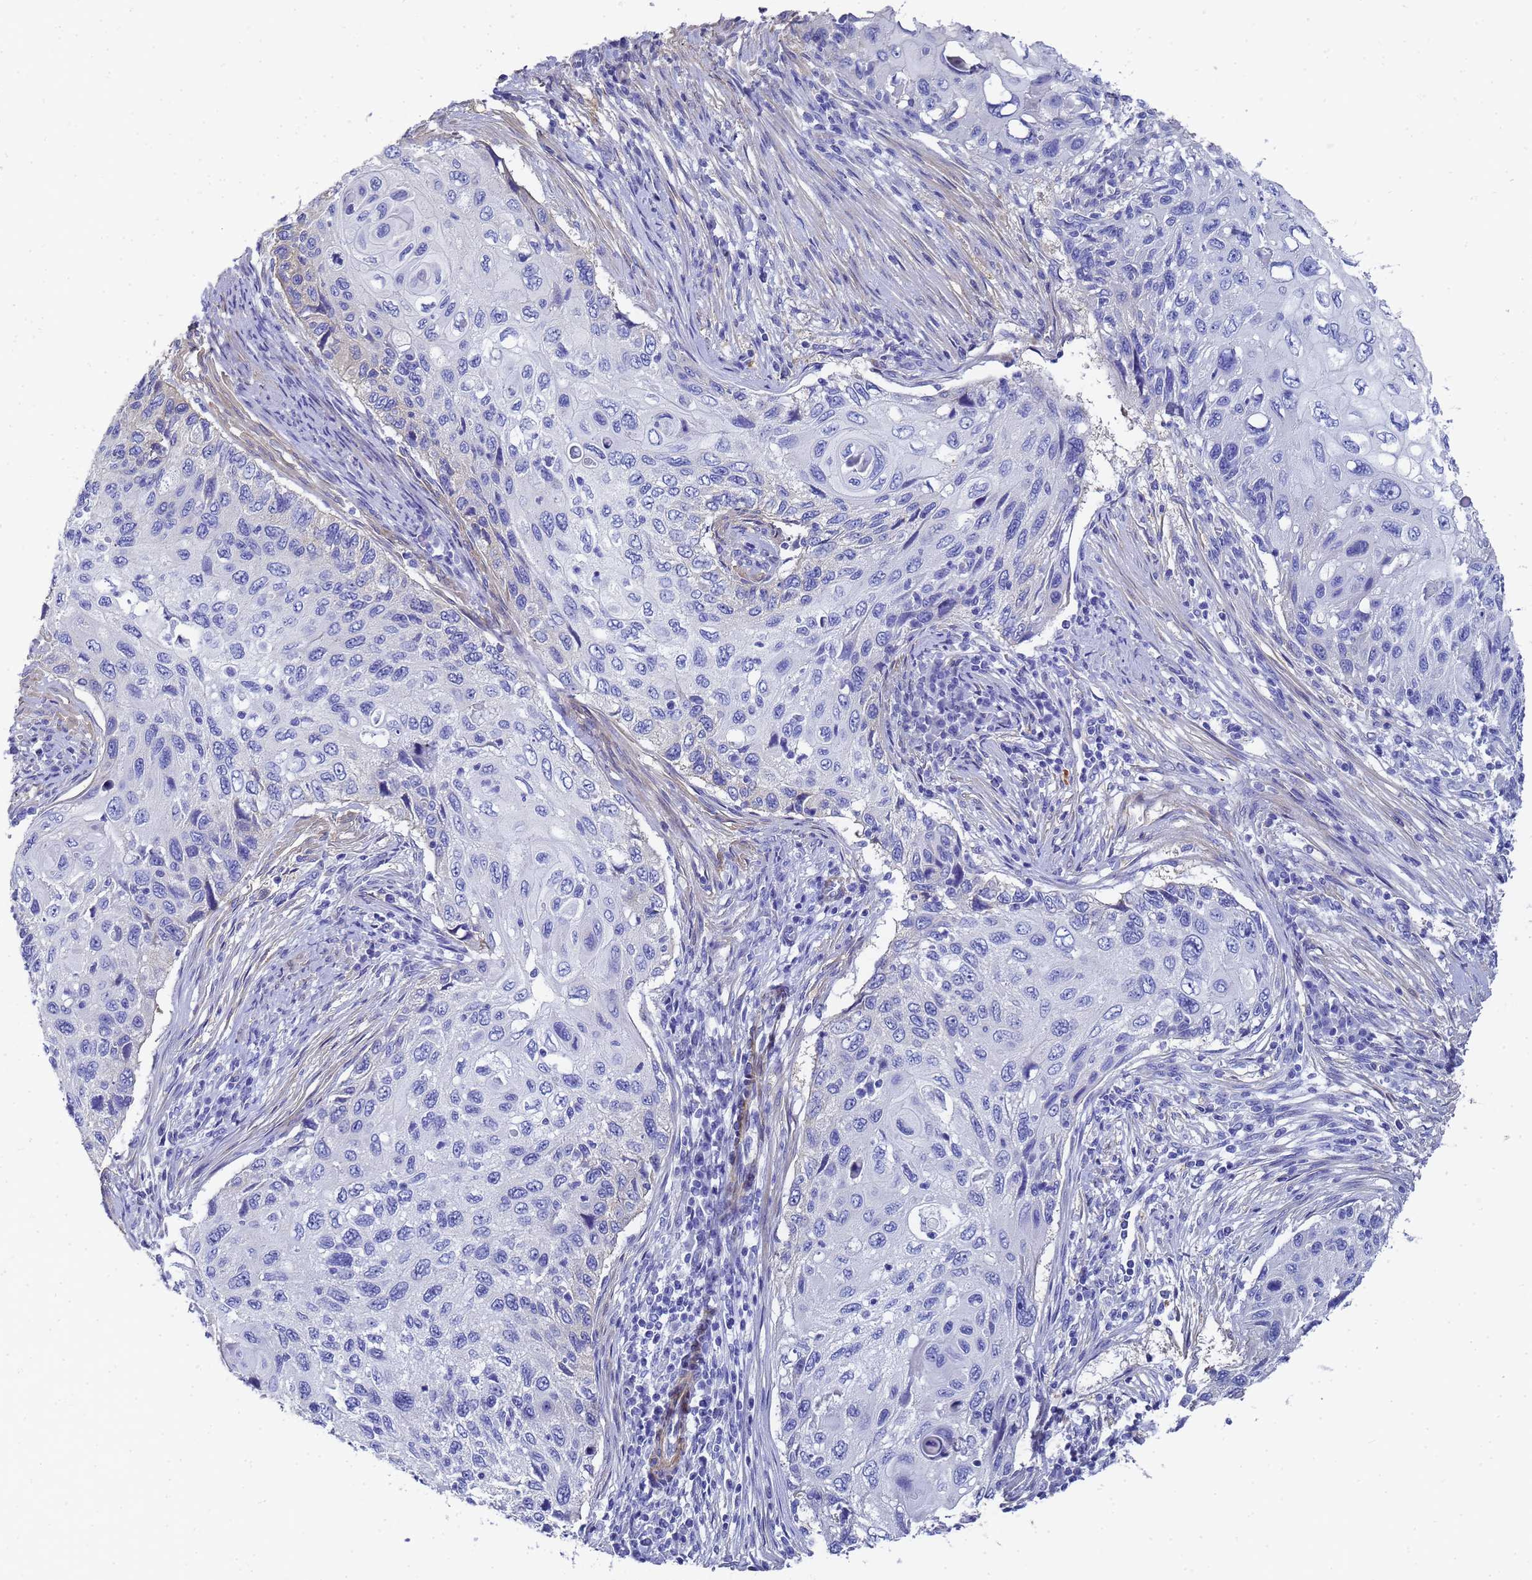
{"staining": {"intensity": "negative", "quantity": "none", "location": "none"}, "tissue": "cervical cancer", "cell_type": "Tumor cells", "image_type": "cancer", "snomed": [{"axis": "morphology", "description": "Squamous cell carcinoma, NOS"}, {"axis": "topography", "description": "Cervix"}], "caption": "A micrograph of squamous cell carcinoma (cervical) stained for a protein shows no brown staining in tumor cells.", "gene": "TUBB1", "patient": {"sex": "female", "age": 70}}